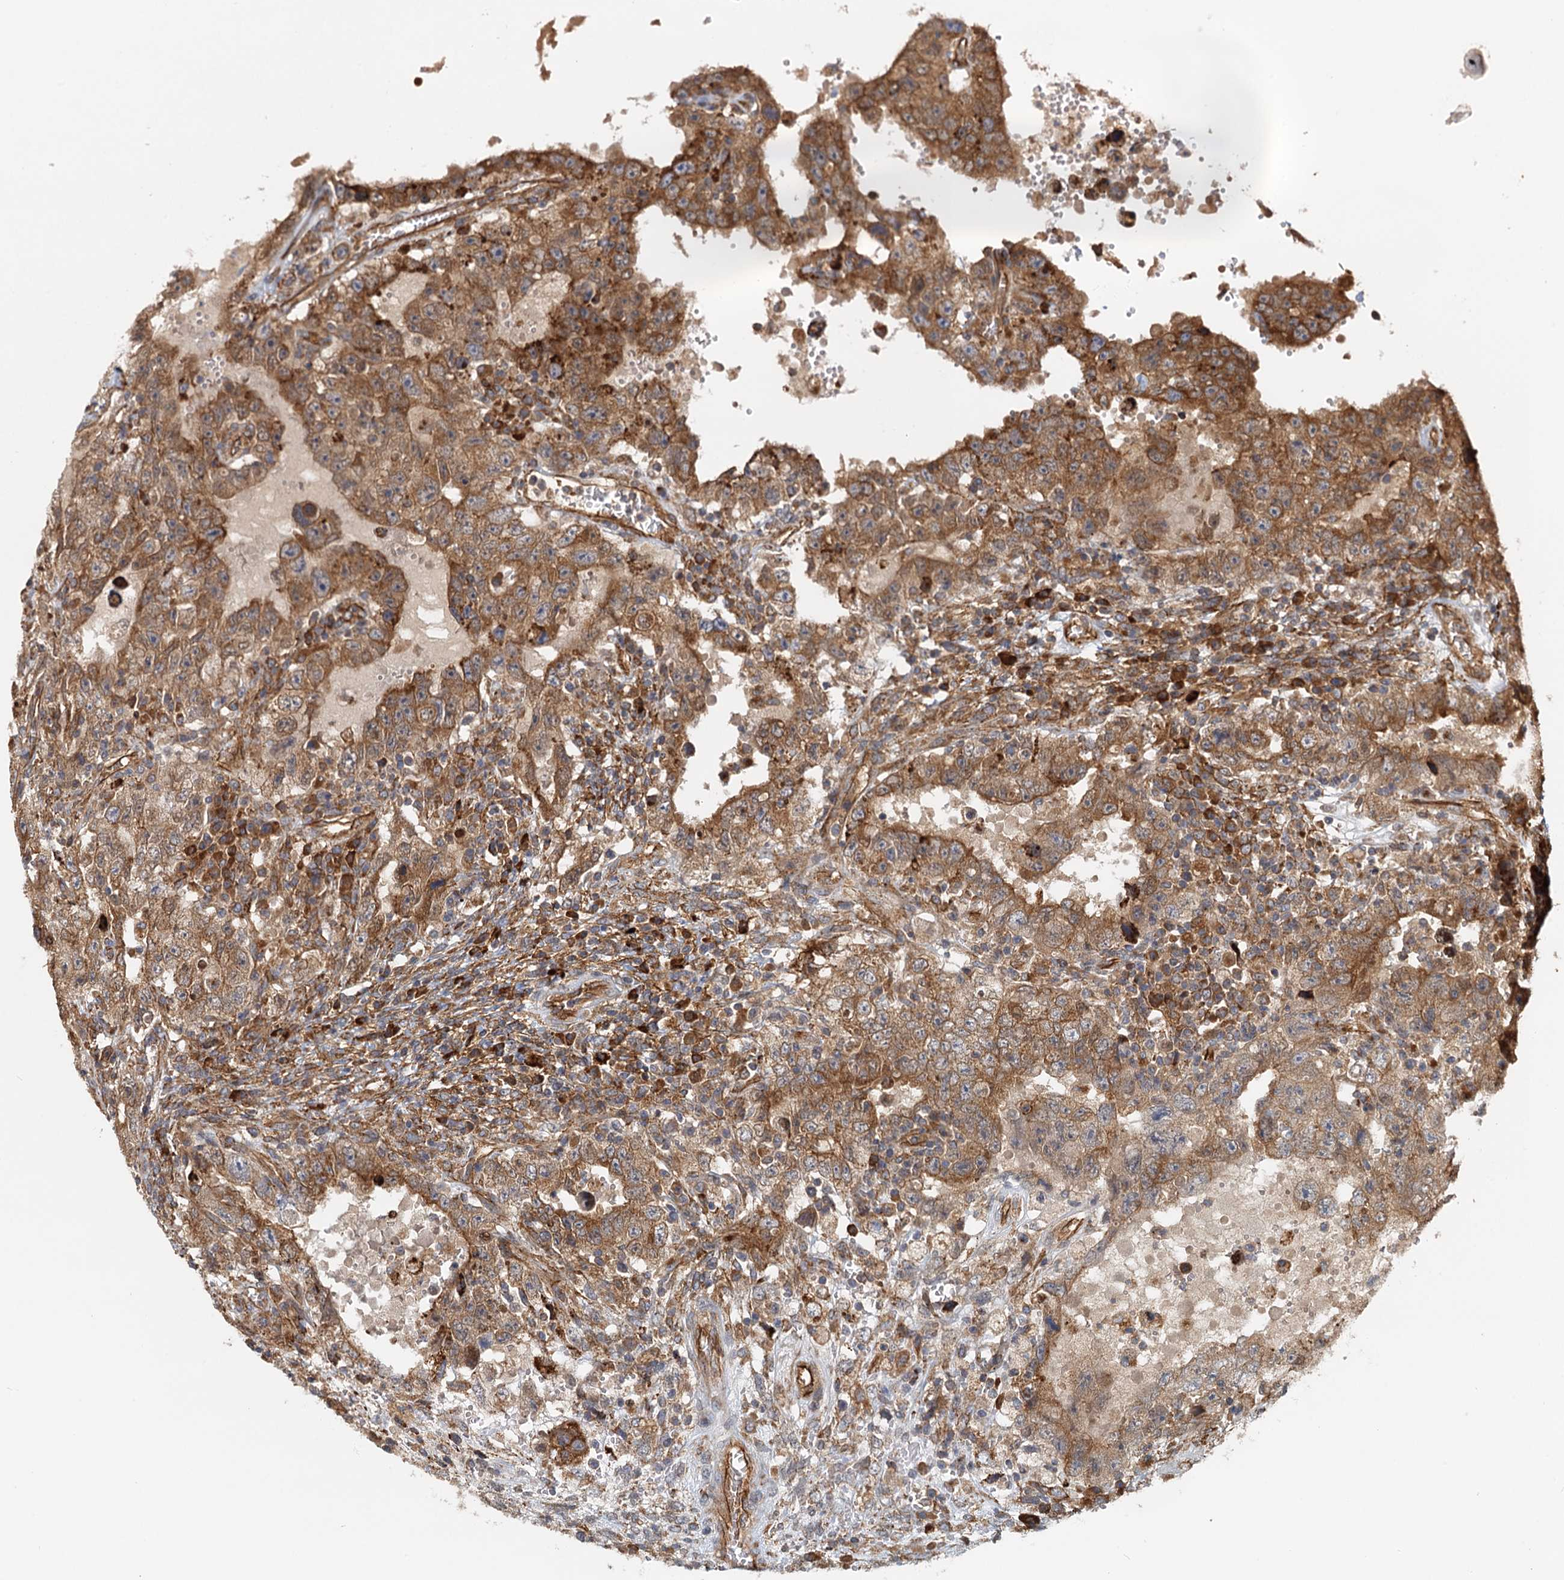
{"staining": {"intensity": "moderate", "quantity": ">75%", "location": "cytoplasmic/membranous"}, "tissue": "testis cancer", "cell_type": "Tumor cells", "image_type": "cancer", "snomed": [{"axis": "morphology", "description": "Carcinoma, Embryonal, NOS"}, {"axis": "topography", "description": "Testis"}], "caption": "Tumor cells reveal moderate cytoplasmic/membranous staining in about >75% of cells in testis embryonal carcinoma. The staining is performed using DAB (3,3'-diaminobenzidine) brown chromogen to label protein expression. The nuclei are counter-stained blue using hematoxylin.", "gene": "NIPAL3", "patient": {"sex": "male", "age": 26}}